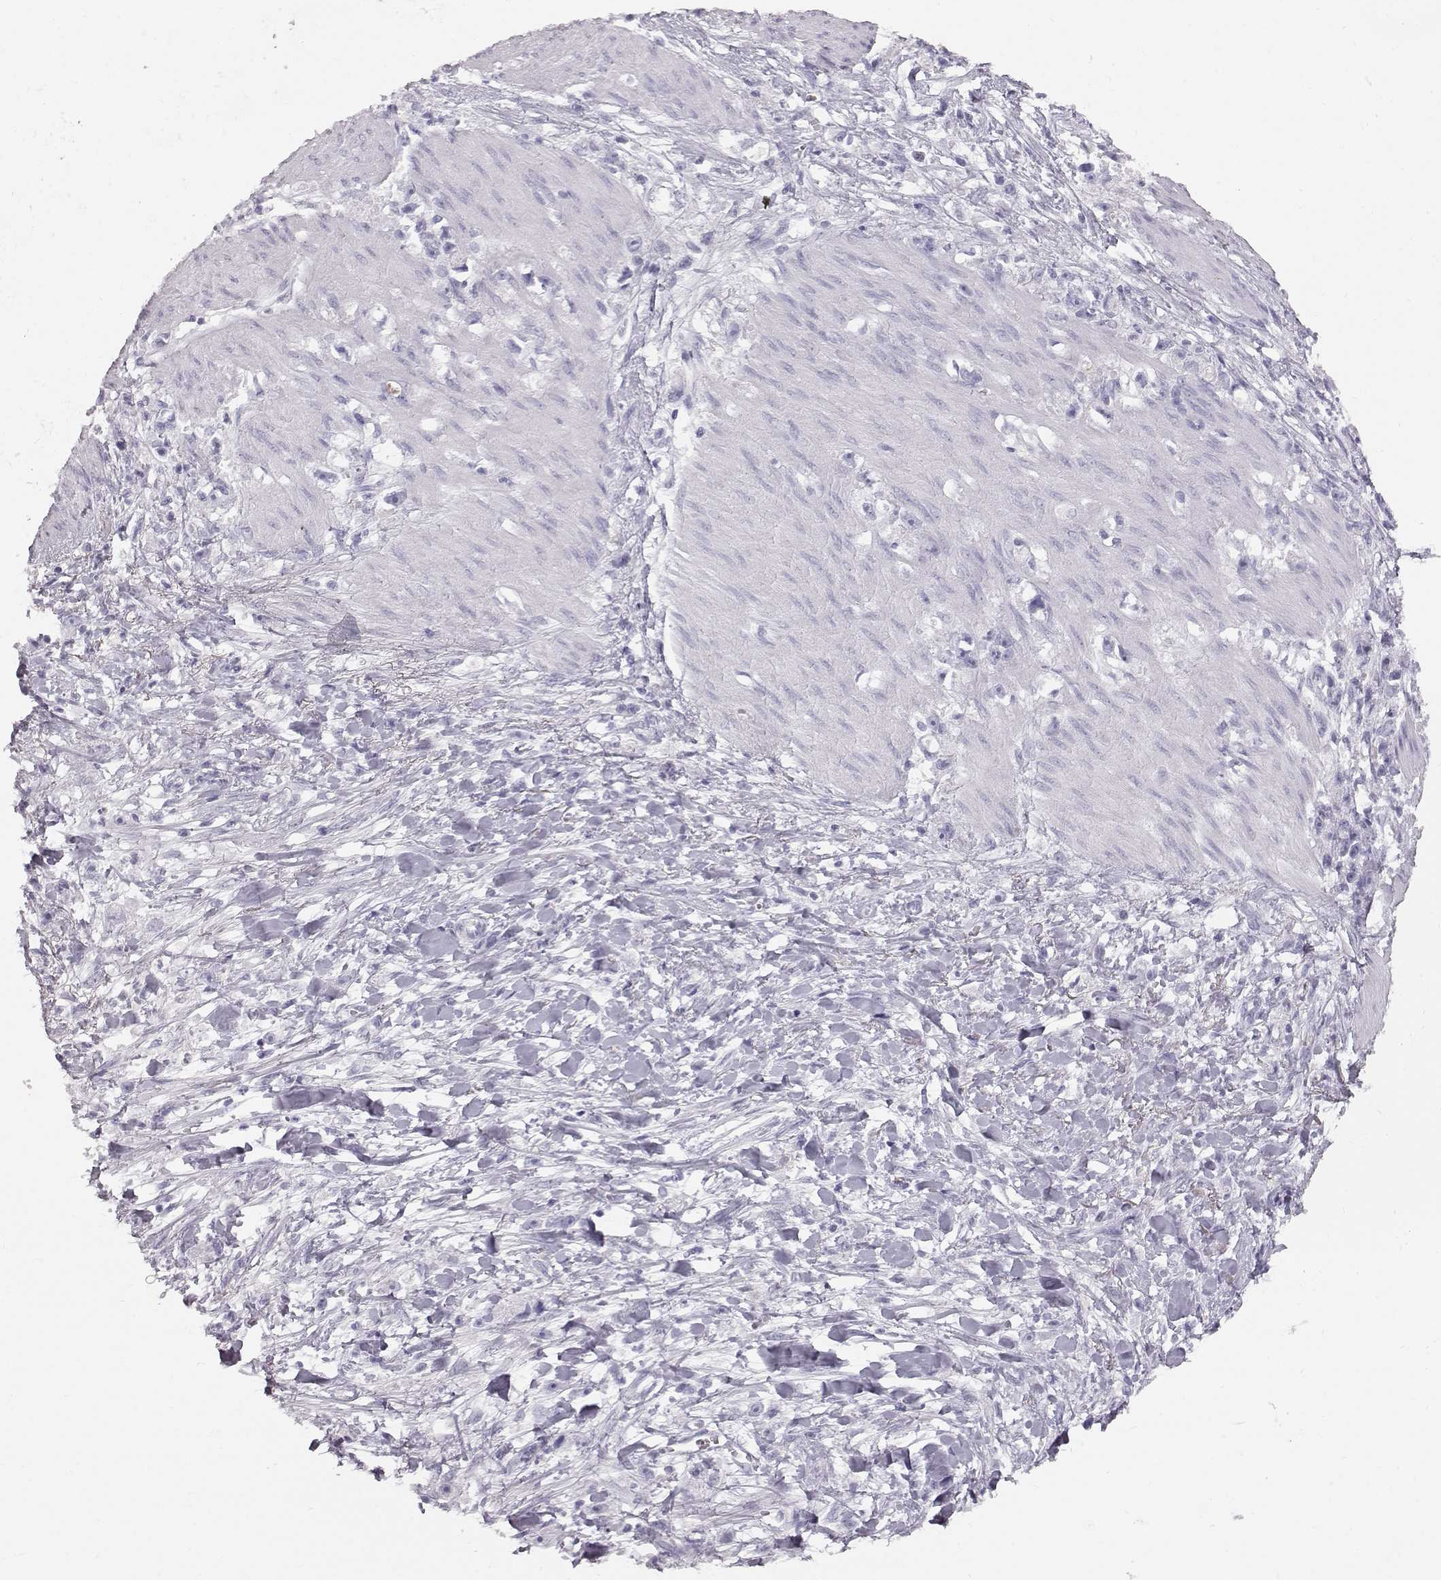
{"staining": {"intensity": "negative", "quantity": "none", "location": "none"}, "tissue": "stomach cancer", "cell_type": "Tumor cells", "image_type": "cancer", "snomed": [{"axis": "morphology", "description": "Adenocarcinoma, NOS"}, {"axis": "topography", "description": "Stomach"}], "caption": "This is a histopathology image of immunohistochemistry staining of stomach cancer (adenocarcinoma), which shows no staining in tumor cells.", "gene": "KRTAP16-1", "patient": {"sex": "female", "age": 59}}